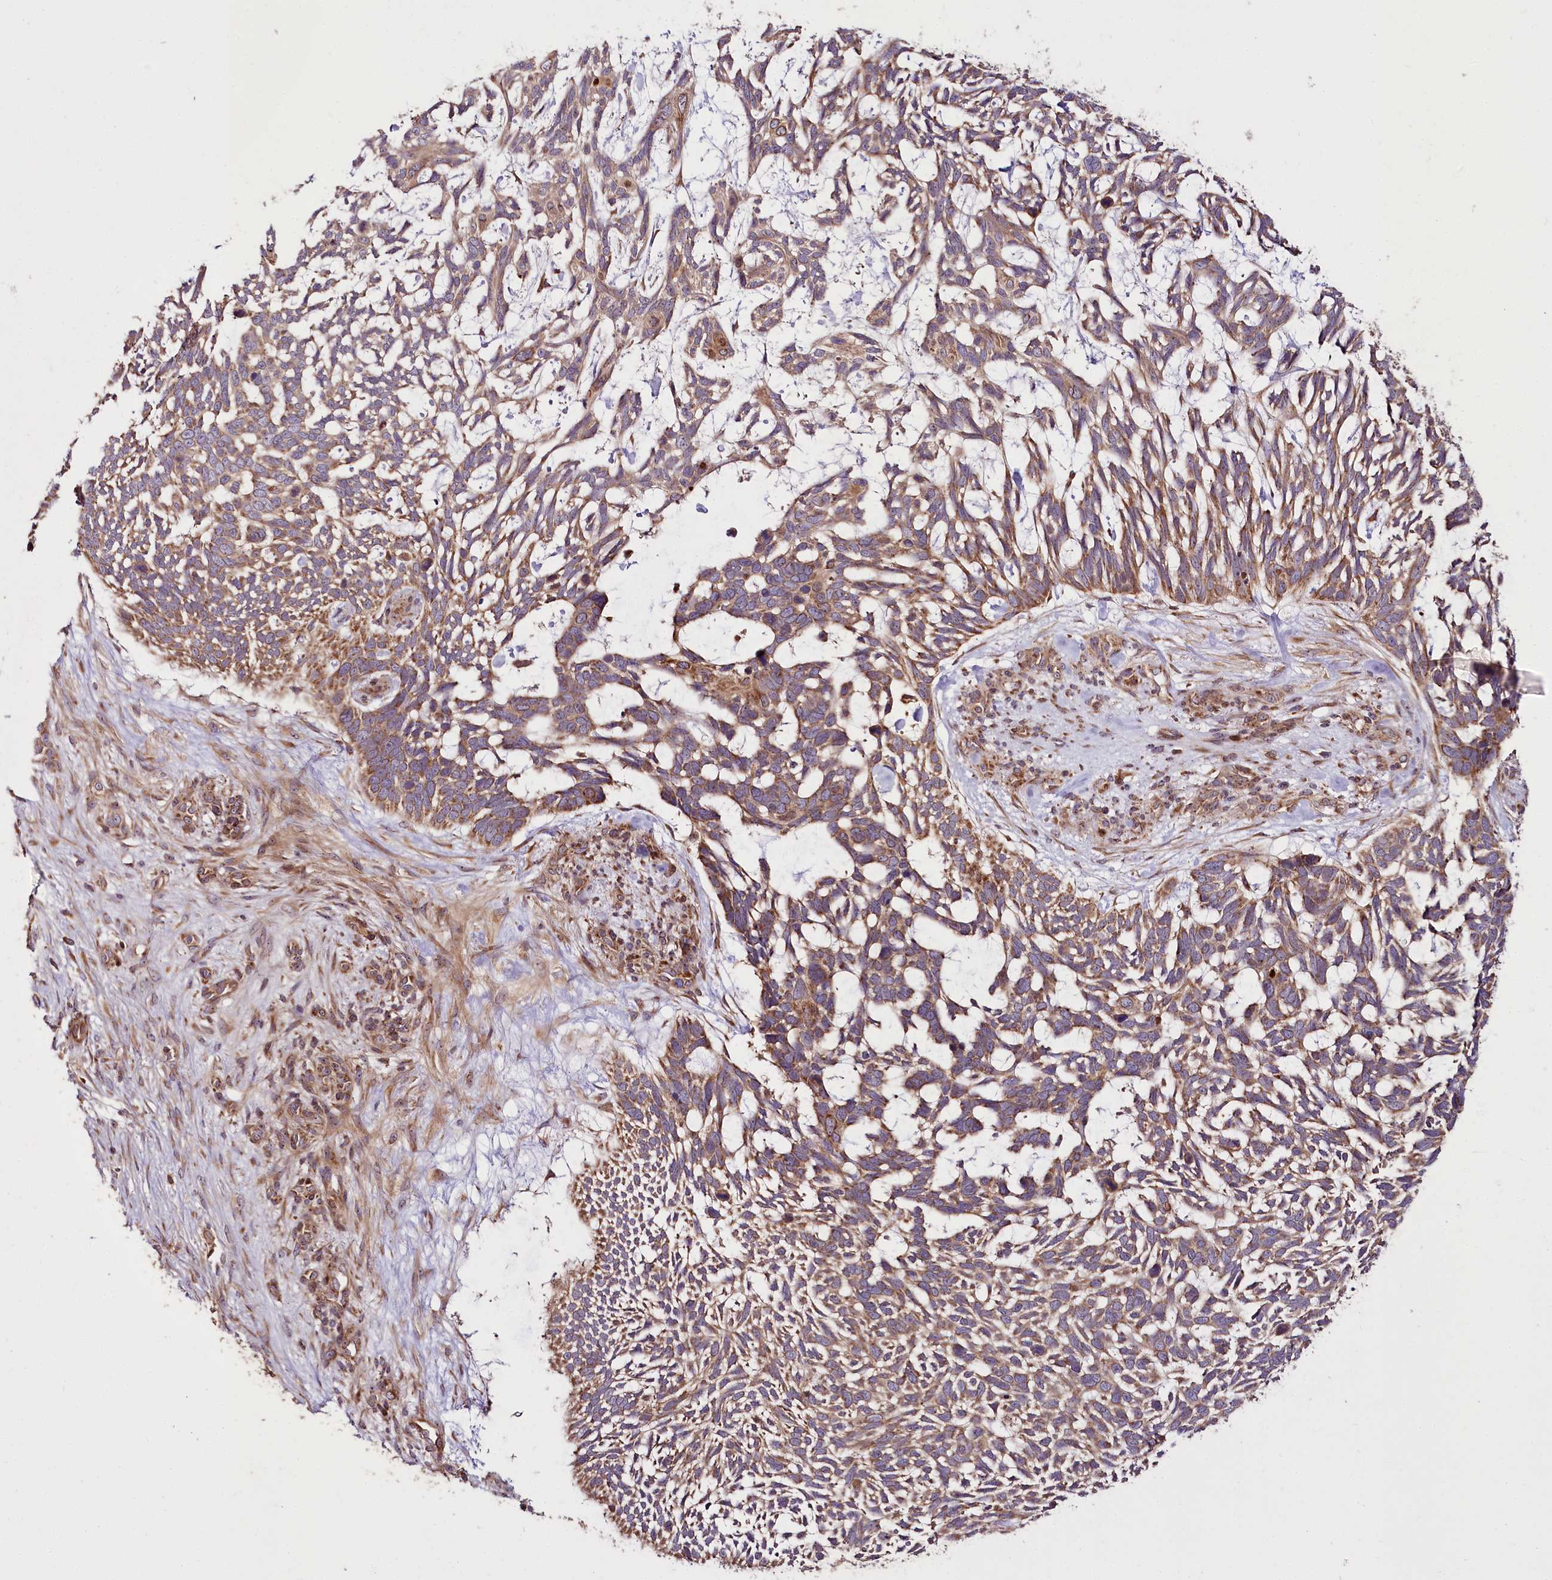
{"staining": {"intensity": "moderate", "quantity": ">75%", "location": "cytoplasmic/membranous"}, "tissue": "skin cancer", "cell_type": "Tumor cells", "image_type": "cancer", "snomed": [{"axis": "morphology", "description": "Basal cell carcinoma"}, {"axis": "topography", "description": "Skin"}], "caption": "Immunohistochemical staining of skin cancer reveals medium levels of moderate cytoplasmic/membranous staining in approximately >75% of tumor cells.", "gene": "RAB7A", "patient": {"sex": "male", "age": 88}}